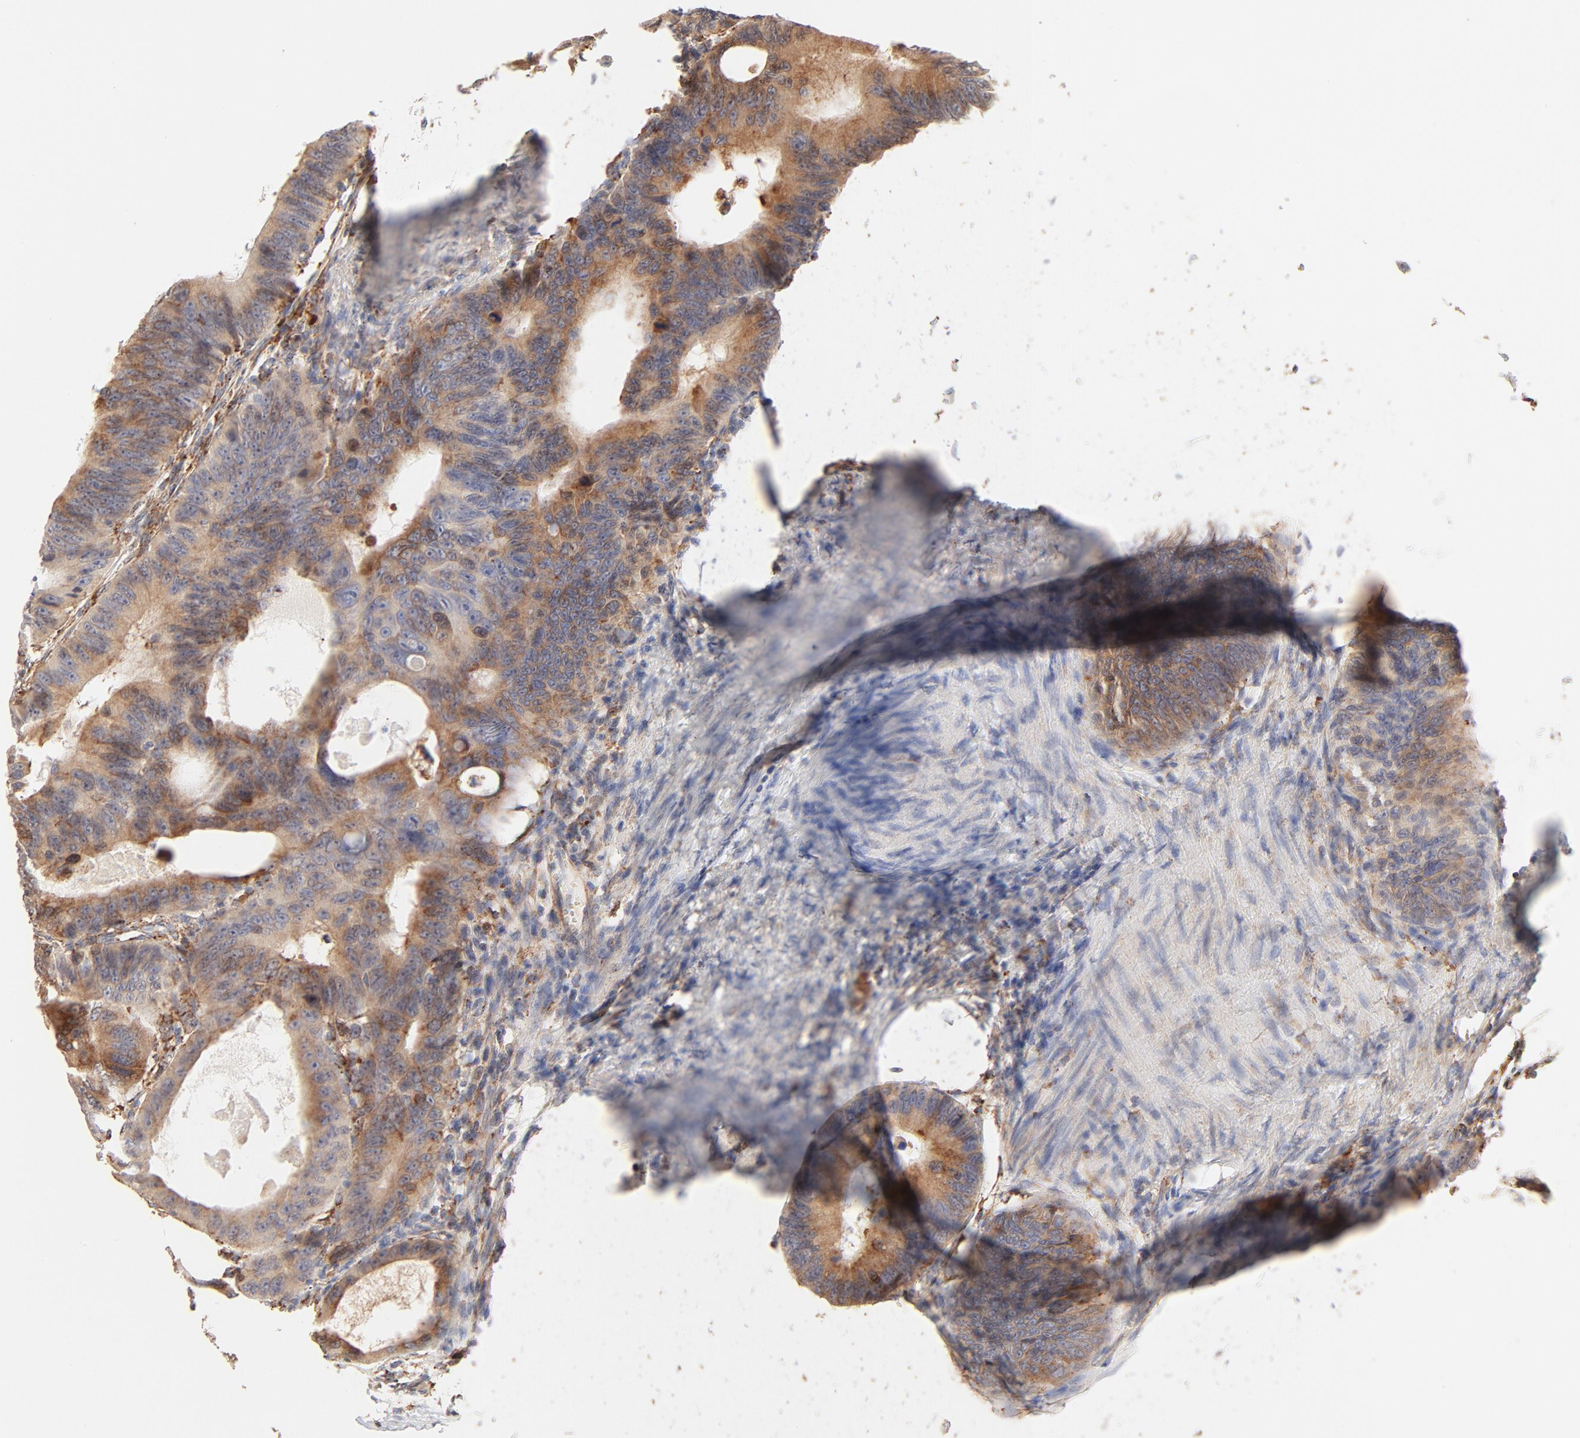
{"staining": {"intensity": "moderate", "quantity": ">75%", "location": "cytoplasmic/membranous"}, "tissue": "colorectal cancer", "cell_type": "Tumor cells", "image_type": "cancer", "snomed": [{"axis": "morphology", "description": "Adenocarcinoma, NOS"}, {"axis": "topography", "description": "Colon"}], "caption": "The immunohistochemical stain labels moderate cytoplasmic/membranous positivity in tumor cells of colorectal cancer tissue. (IHC, brightfield microscopy, high magnification).", "gene": "PARP12", "patient": {"sex": "female", "age": 55}}